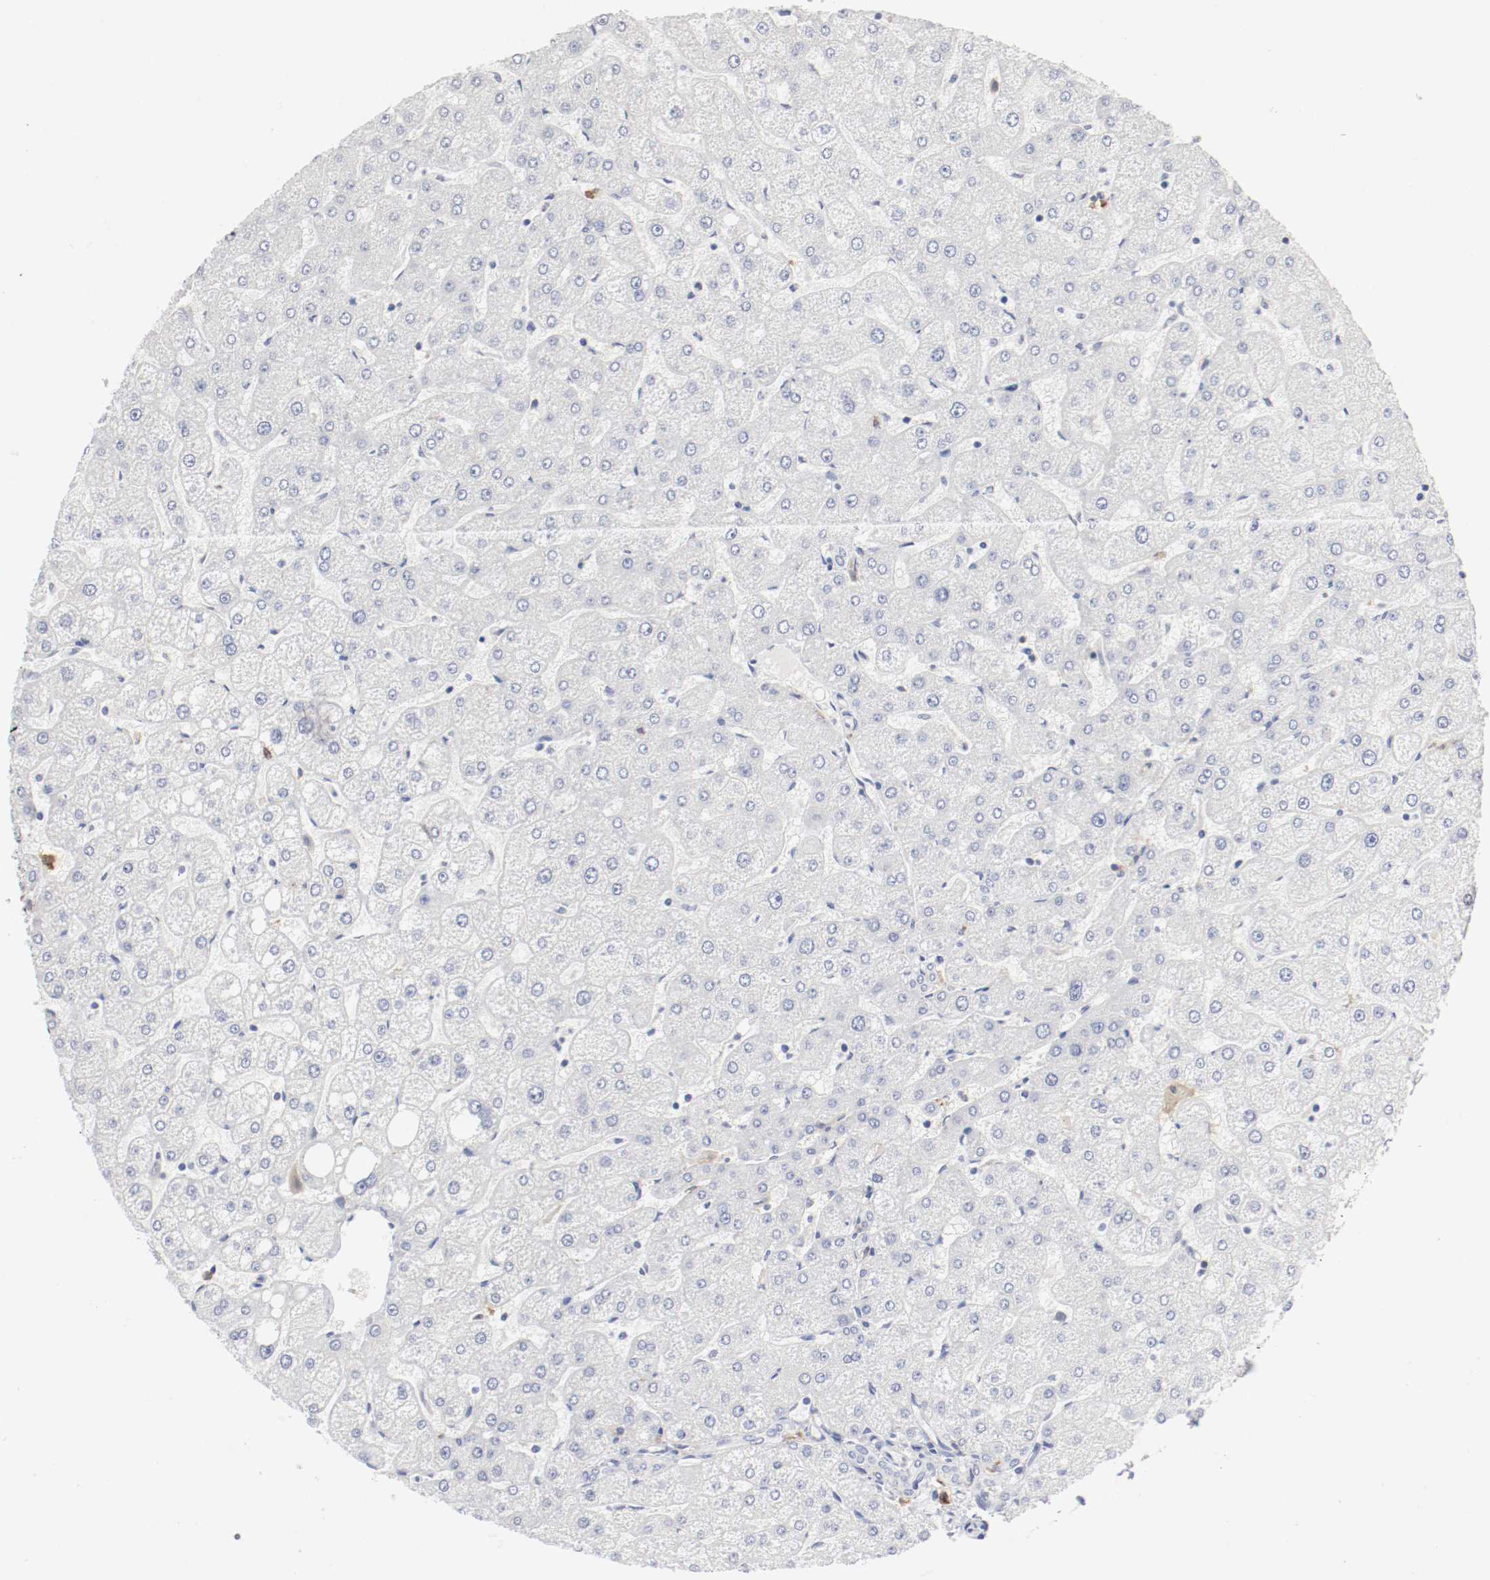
{"staining": {"intensity": "negative", "quantity": "none", "location": "none"}, "tissue": "liver", "cell_type": "Cholangiocytes", "image_type": "normal", "snomed": [{"axis": "morphology", "description": "Normal tissue, NOS"}, {"axis": "topography", "description": "Liver"}], "caption": "Cholangiocytes show no significant protein expression in unremarkable liver. (DAB immunohistochemistry visualized using brightfield microscopy, high magnification).", "gene": "ITGAX", "patient": {"sex": "male", "age": 67}}